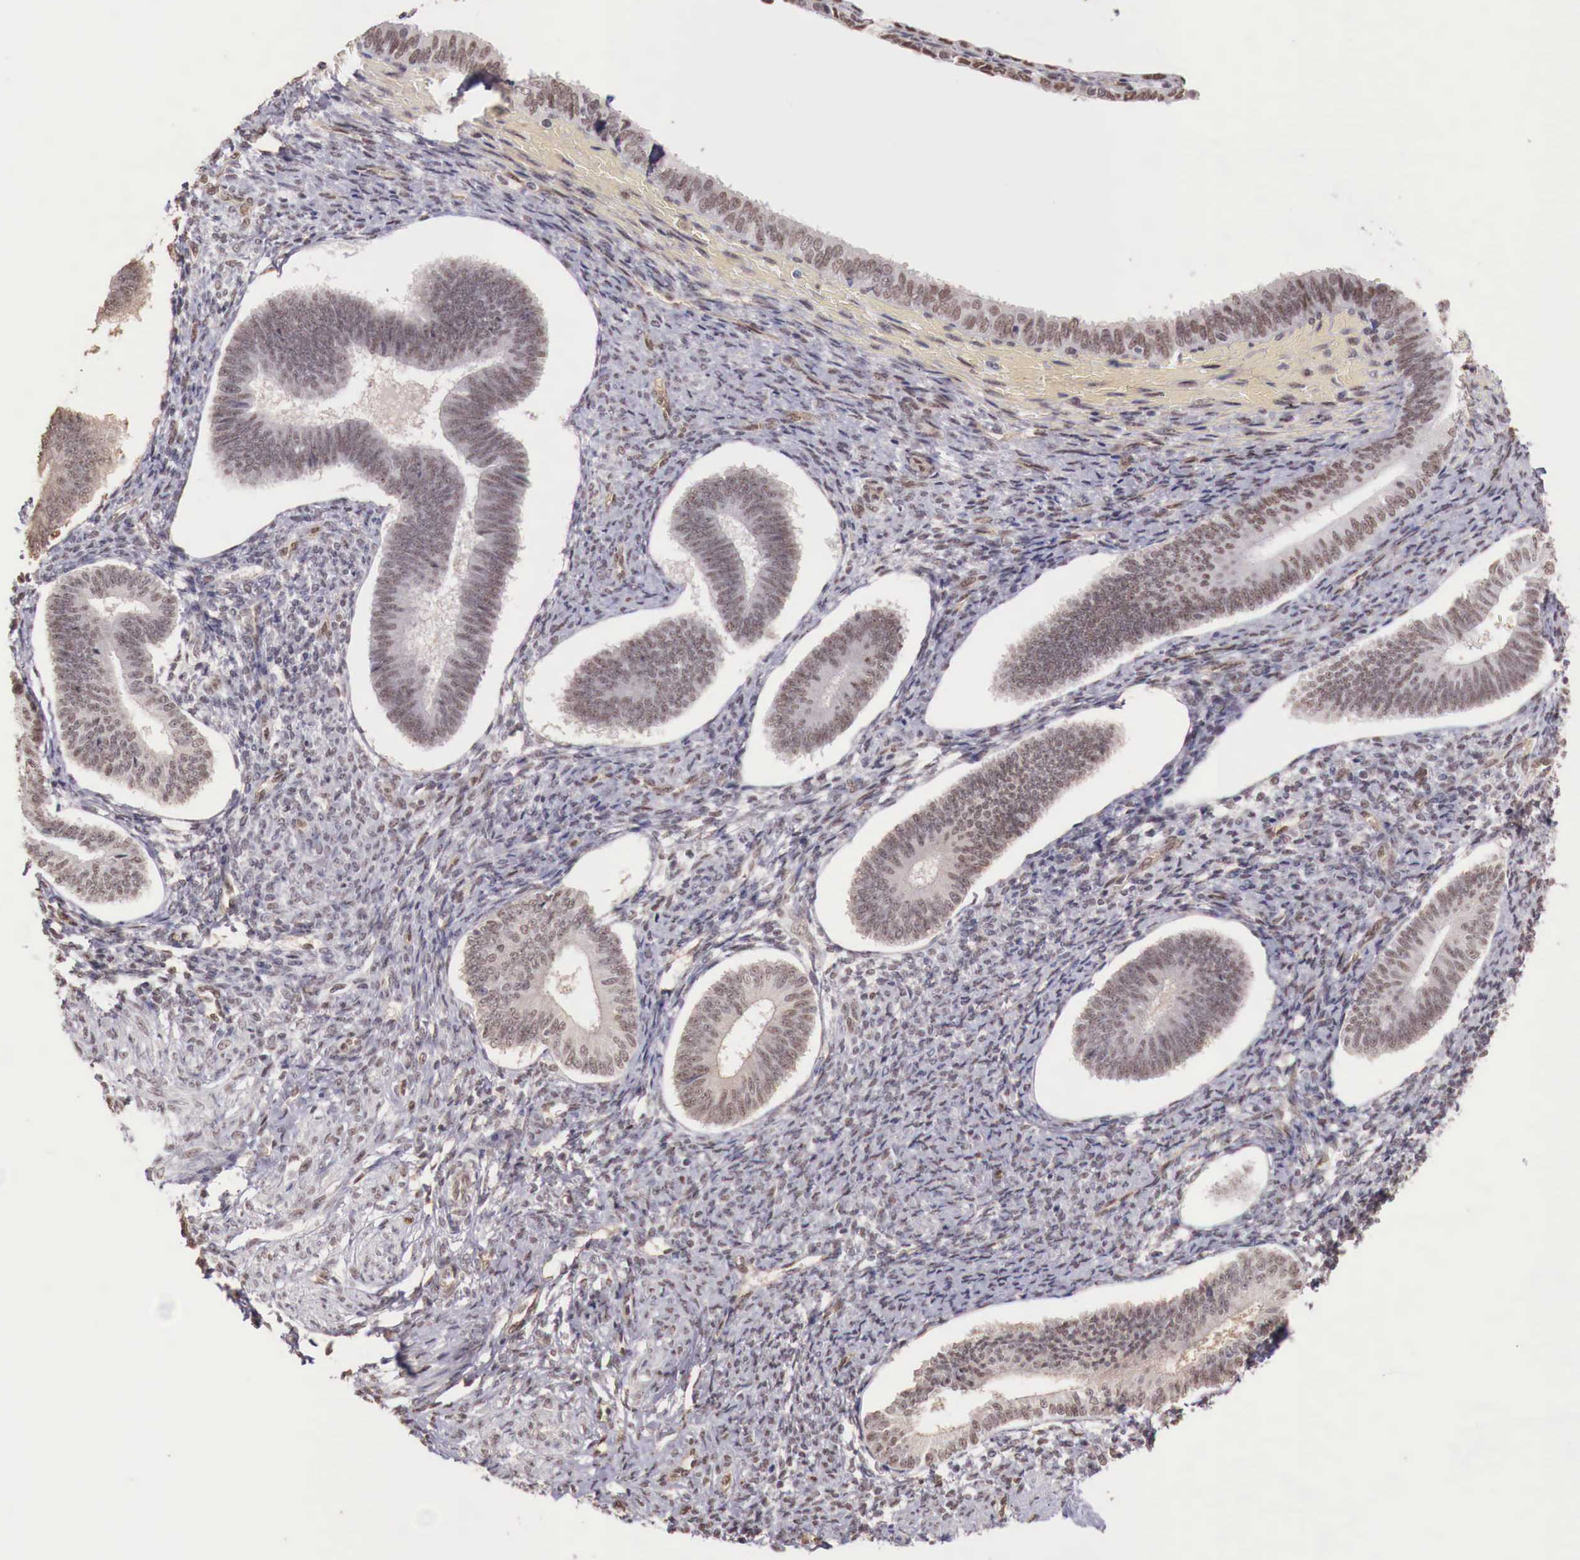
{"staining": {"intensity": "moderate", "quantity": ">75%", "location": "nuclear"}, "tissue": "endometrium", "cell_type": "Cells in endometrial stroma", "image_type": "normal", "snomed": [{"axis": "morphology", "description": "Normal tissue, NOS"}, {"axis": "topography", "description": "Endometrium"}], "caption": "Protein staining of benign endometrium exhibits moderate nuclear staining in about >75% of cells in endometrial stroma.", "gene": "FOXP2", "patient": {"sex": "female", "age": 82}}